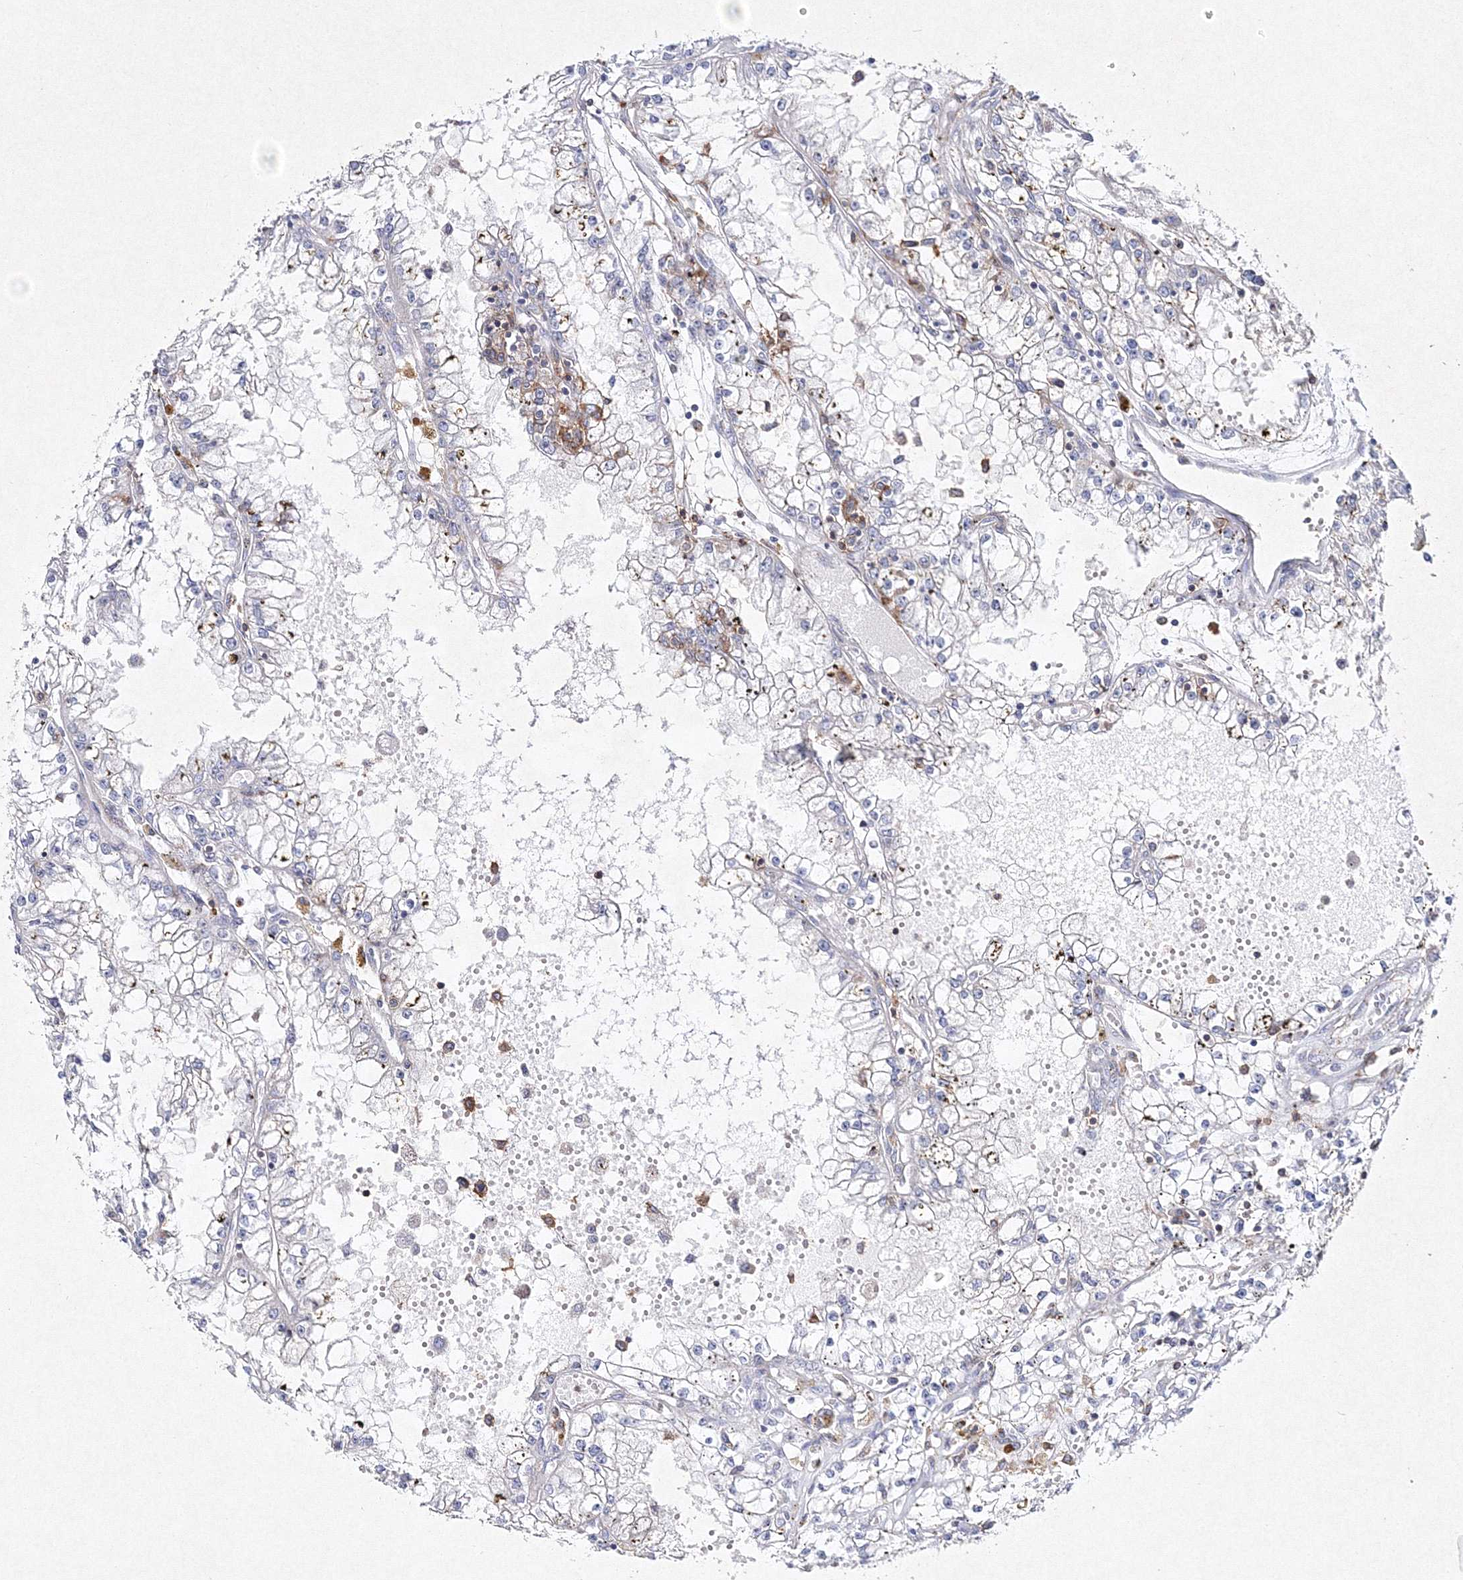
{"staining": {"intensity": "negative", "quantity": "none", "location": "none"}, "tissue": "renal cancer", "cell_type": "Tumor cells", "image_type": "cancer", "snomed": [{"axis": "morphology", "description": "Adenocarcinoma, NOS"}, {"axis": "topography", "description": "Kidney"}], "caption": "A micrograph of human renal cancer is negative for staining in tumor cells.", "gene": "HCST", "patient": {"sex": "male", "age": 56}}